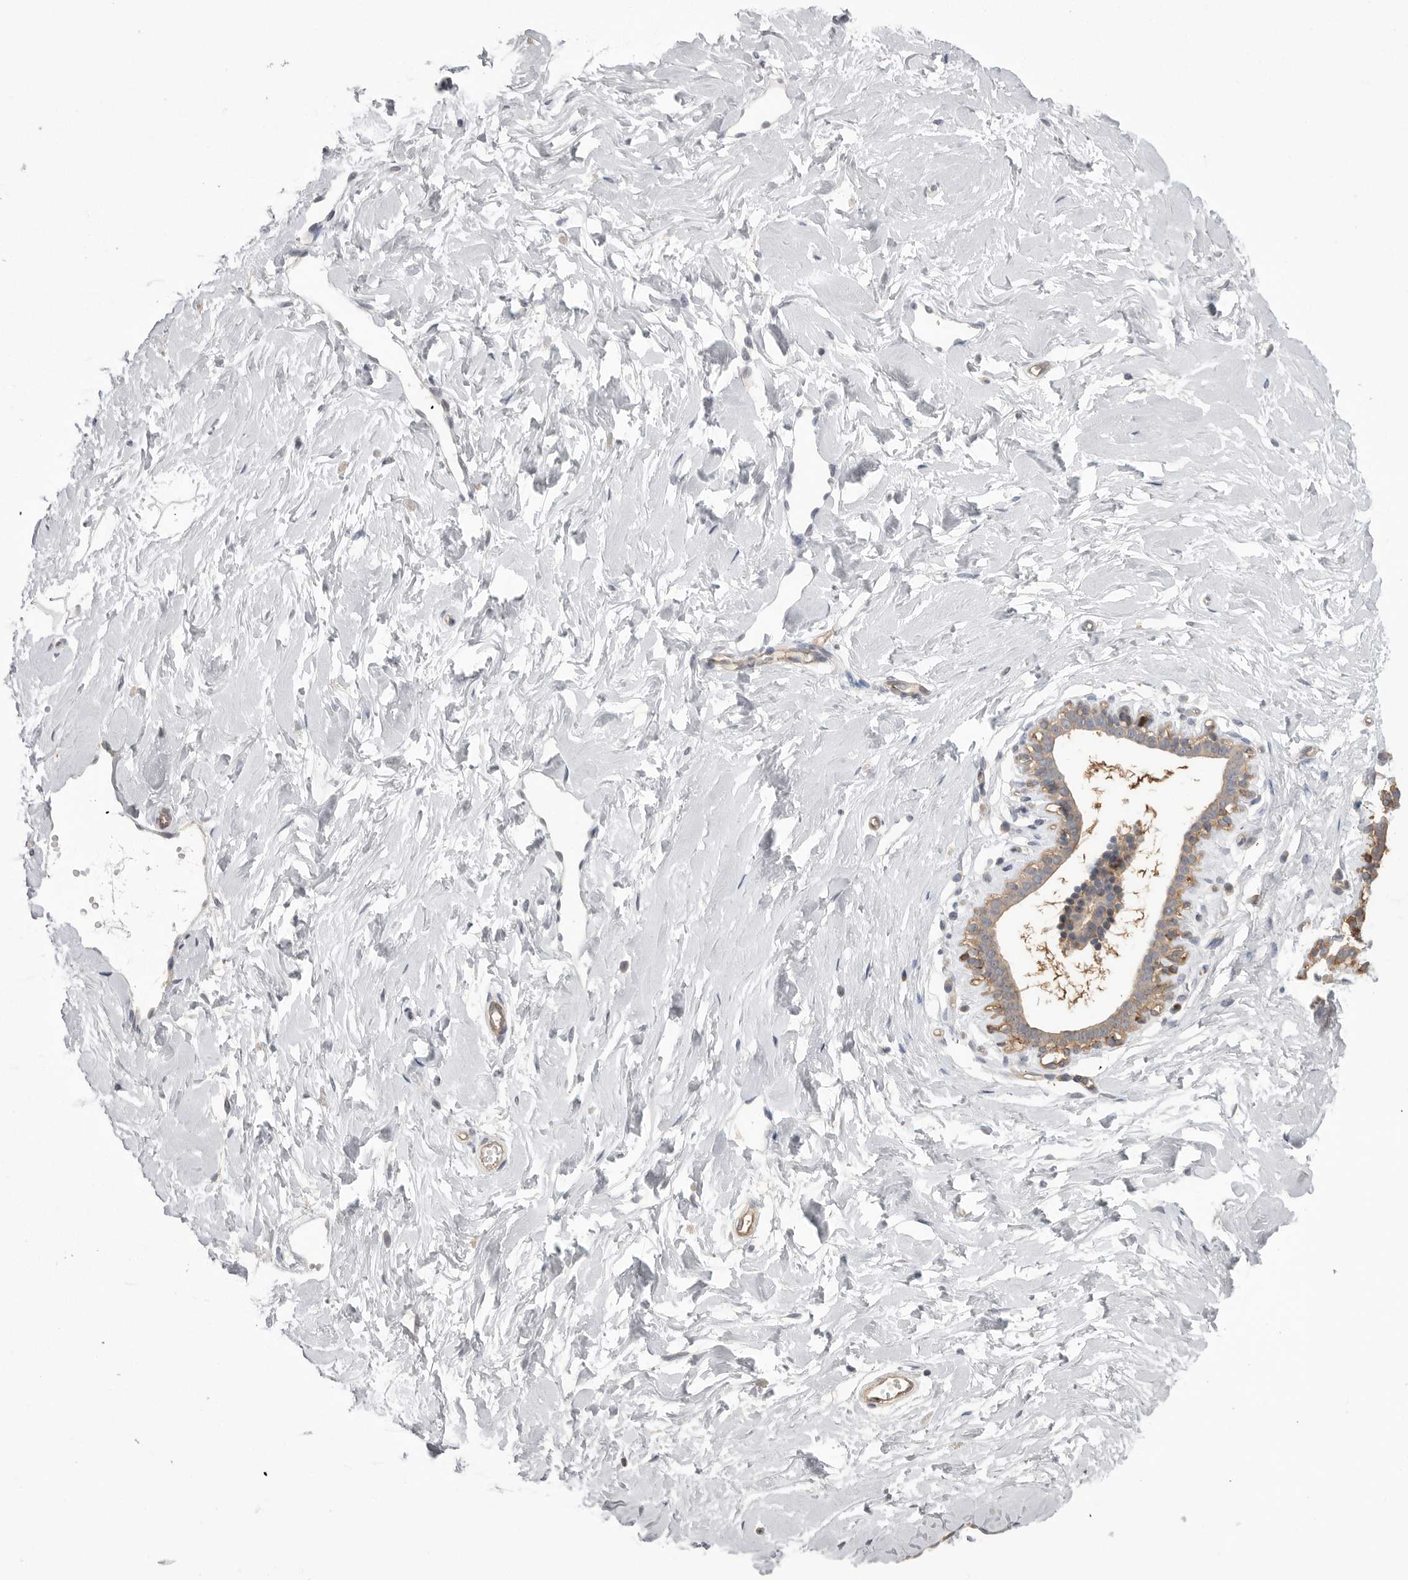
{"staining": {"intensity": "negative", "quantity": "none", "location": "none"}, "tissue": "breast", "cell_type": "Adipocytes", "image_type": "normal", "snomed": [{"axis": "morphology", "description": "Normal tissue, NOS"}, {"axis": "morphology", "description": "Adenoma, NOS"}, {"axis": "topography", "description": "Breast"}], "caption": "This is an IHC photomicrograph of unremarkable human breast. There is no positivity in adipocytes.", "gene": "TOP2A", "patient": {"sex": "female", "age": 23}}